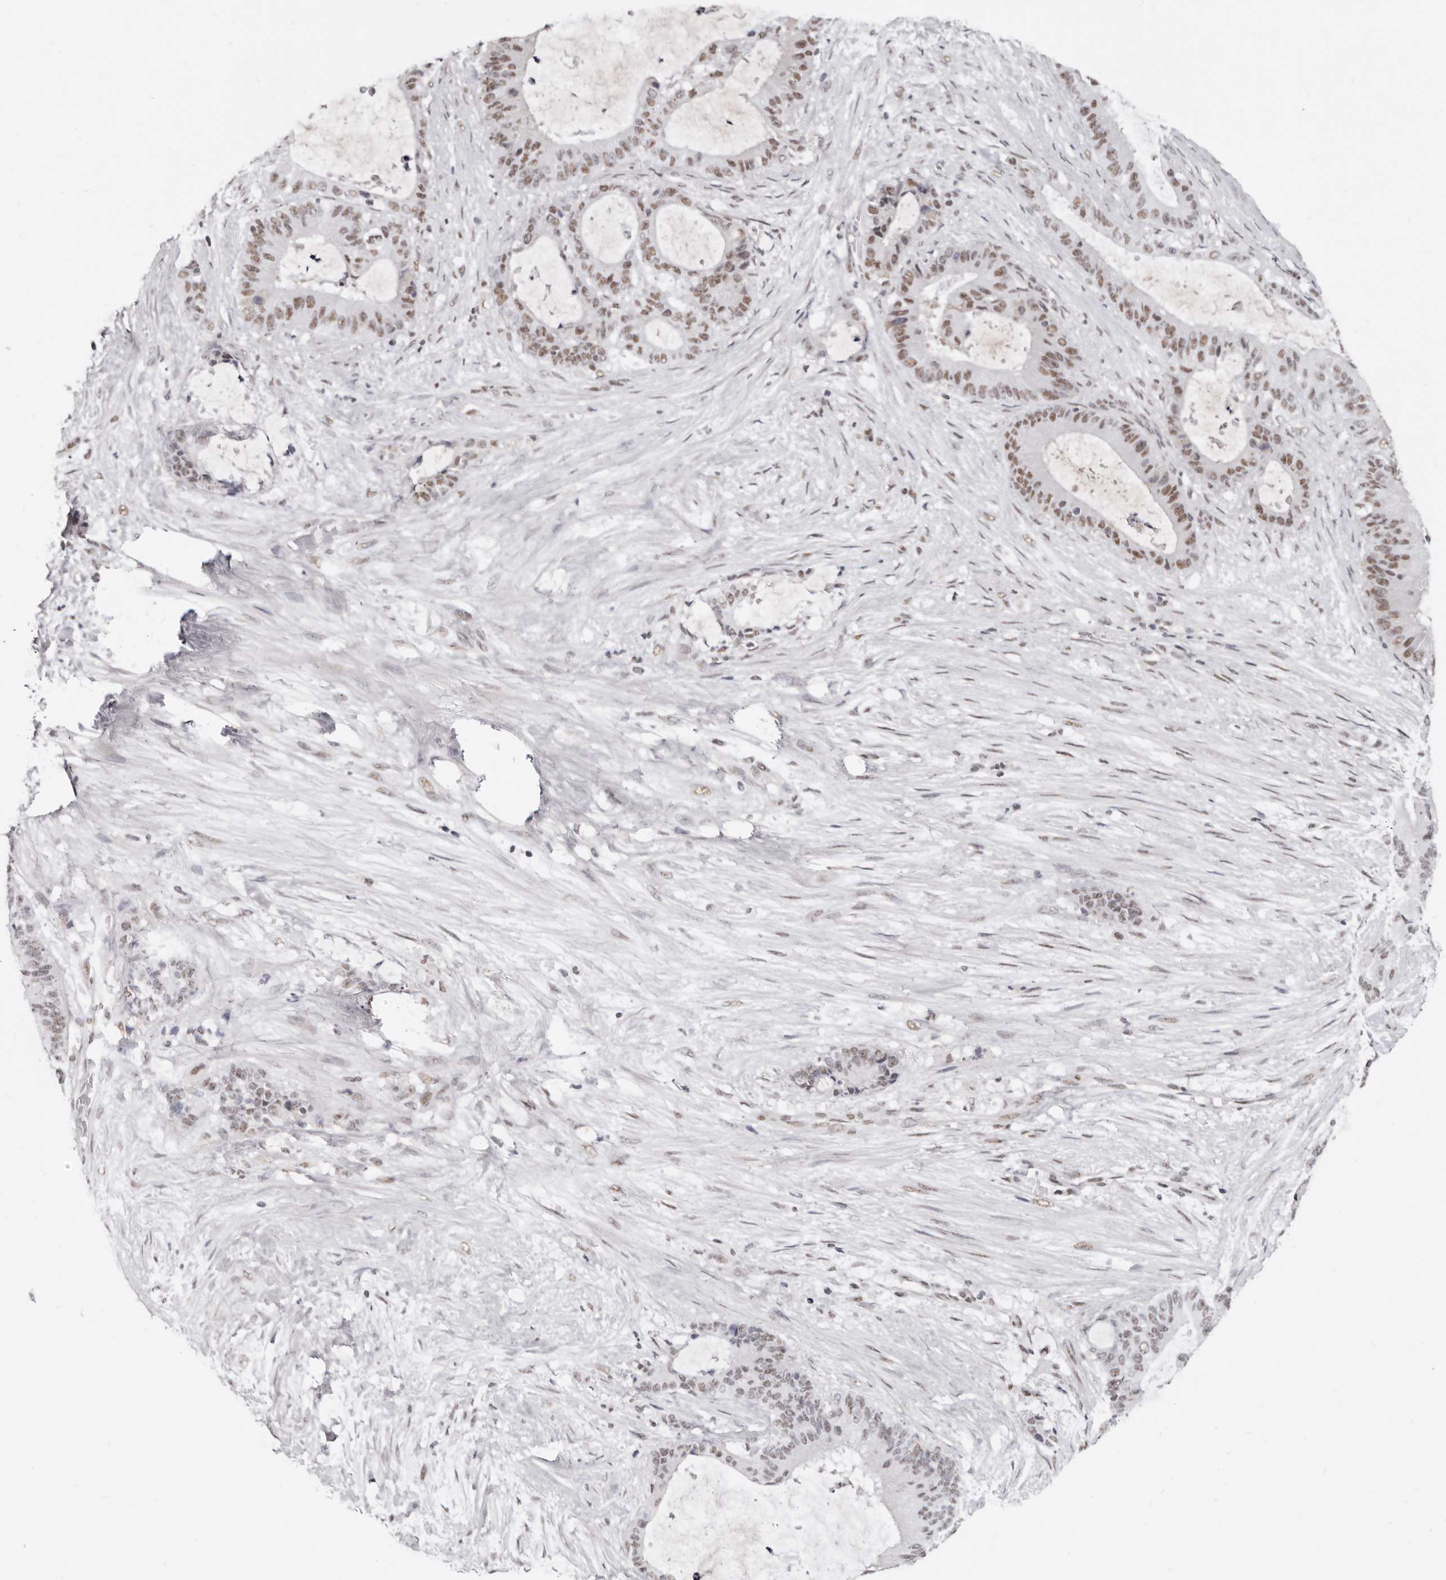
{"staining": {"intensity": "moderate", "quantity": "25%-75%", "location": "nuclear"}, "tissue": "liver cancer", "cell_type": "Tumor cells", "image_type": "cancer", "snomed": [{"axis": "morphology", "description": "Normal tissue, NOS"}, {"axis": "morphology", "description": "Cholangiocarcinoma"}, {"axis": "topography", "description": "Liver"}, {"axis": "topography", "description": "Peripheral nerve tissue"}], "caption": "Immunohistochemistry micrograph of liver cancer stained for a protein (brown), which shows medium levels of moderate nuclear expression in approximately 25%-75% of tumor cells.", "gene": "SCAF4", "patient": {"sex": "female", "age": 73}}